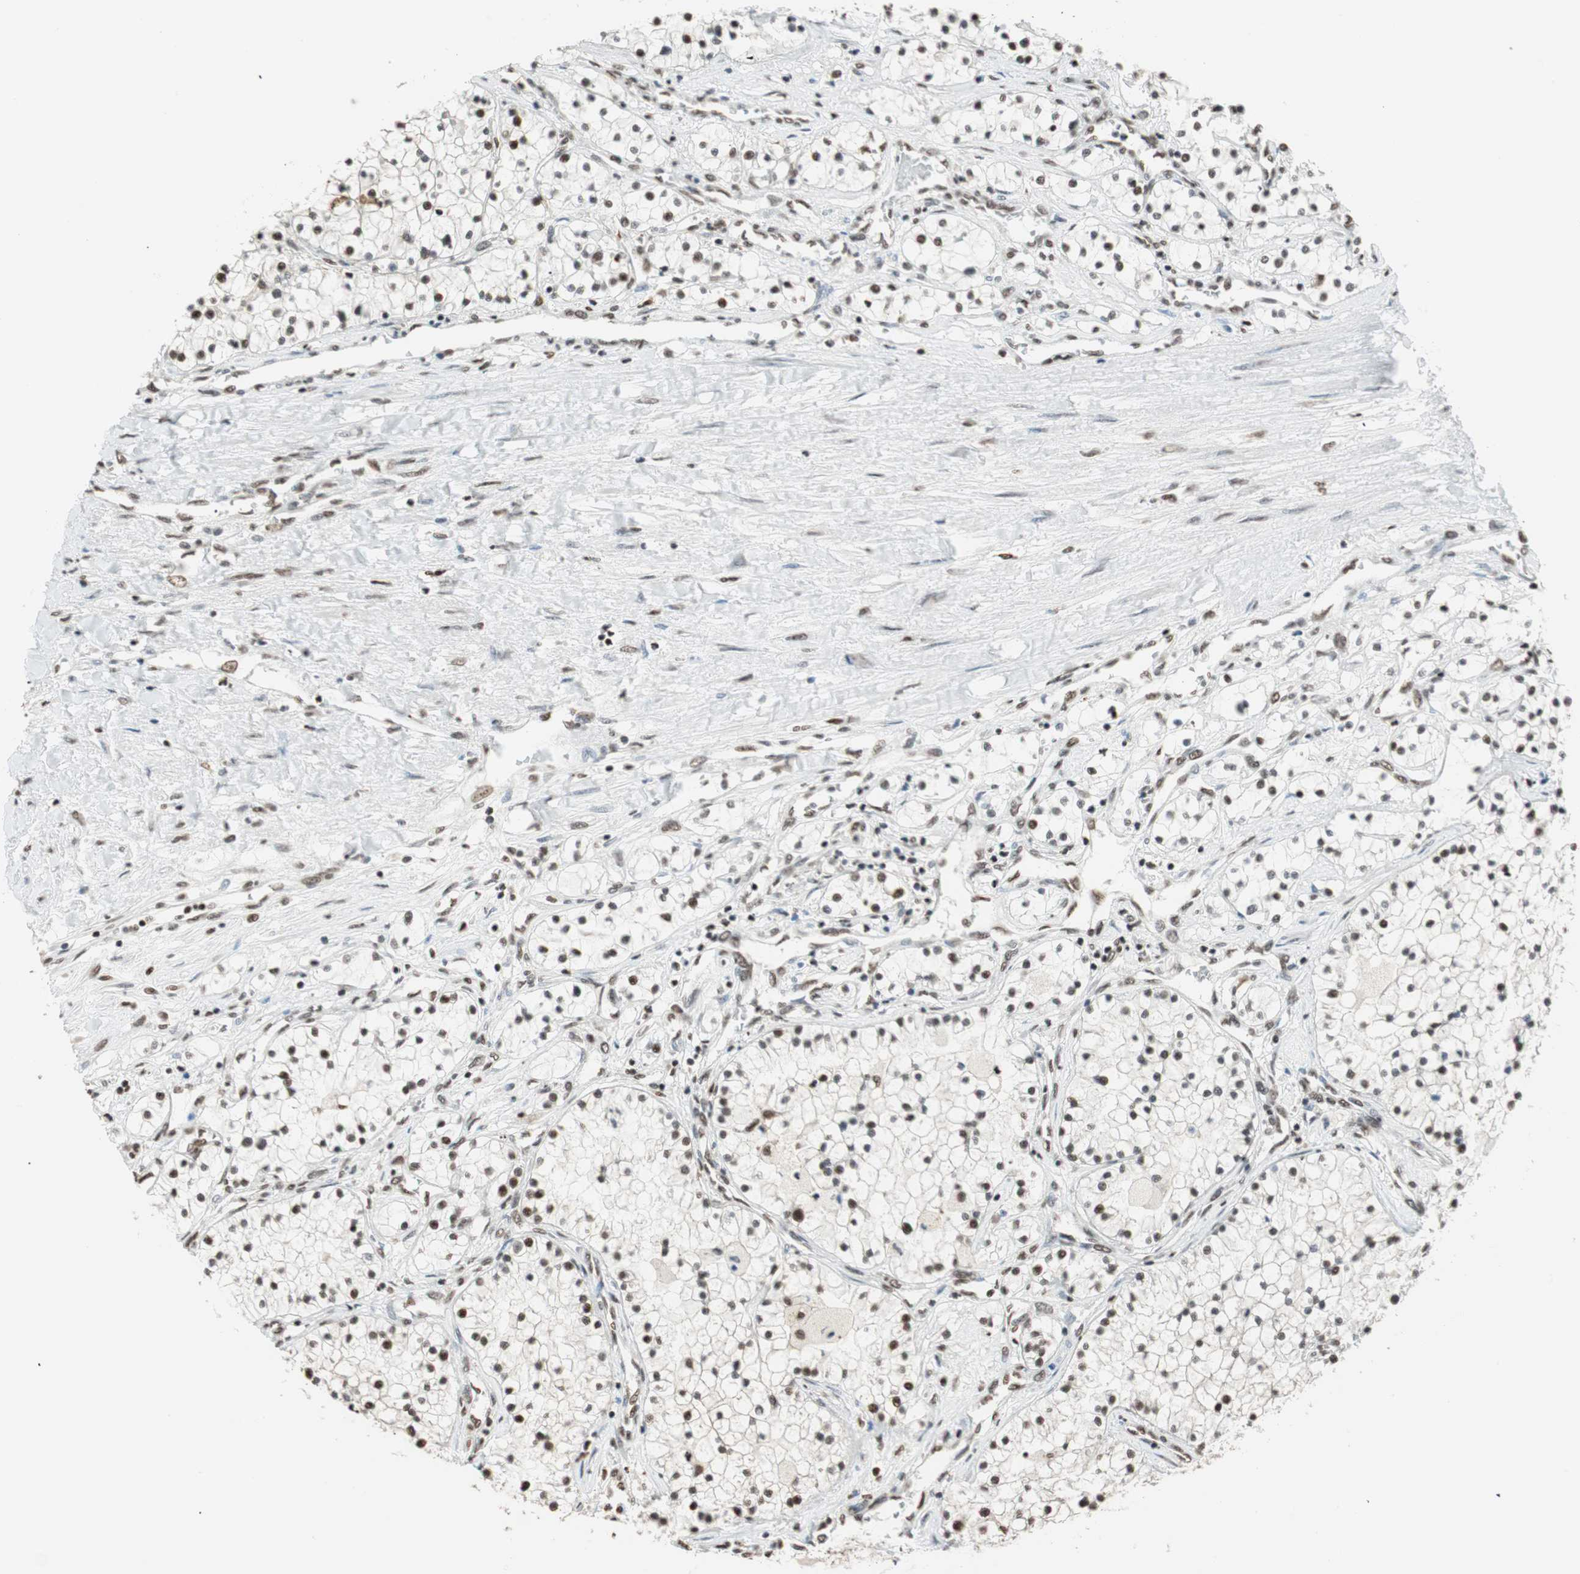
{"staining": {"intensity": "weak", "quantity": "25%-75%", "location": "nuclear"}, "tissue": "renal cancer", "cell_type": "Tumor cells", "image_type": "cancer", "snomed": [{"axis": "morphology", "description": "Adenocarcinoma, NOS"}, {"axis": "topography", "description": "Kidney"}], "caption": "A micrograph showing weak nuclear expression in about 25%-75% of tumor cells in adenocarcinoma (renal), as visualized by brown immunohistochemical staining.", "gene": "FANCG", "patient": {"sex": "male", "age": 68}}